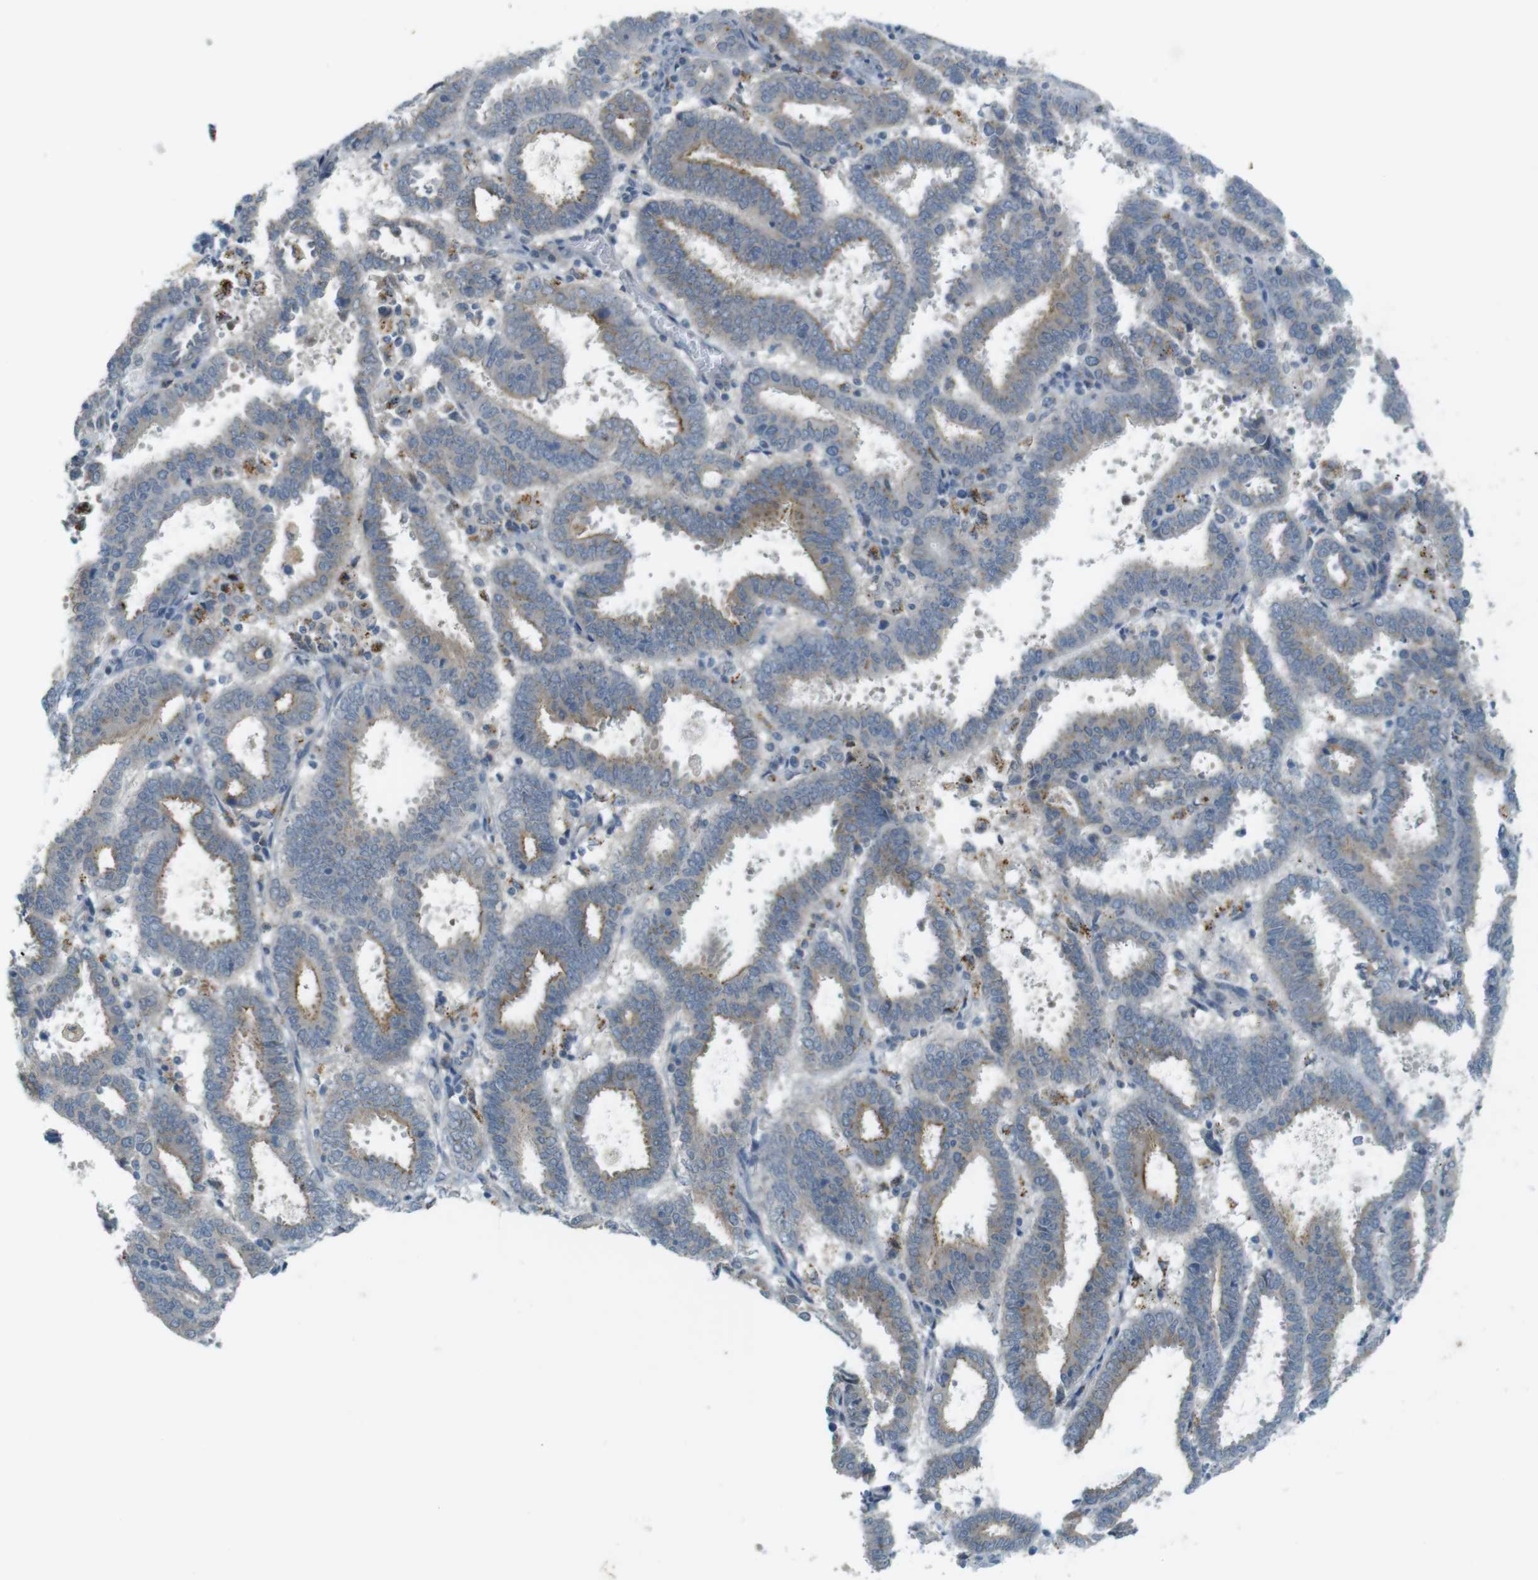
{"staining": {"intensity": "moderate", "quantity": "25%-75%", "location": "cytoplasmic/membranous"}, "tissue": "endometrial cancer", "cell_type": "Tumor cells", "image_type": "cancer", "snomed": [{"axis": "morphology", "description": "Adenocarcinoma, NOS"}, {"axis": "topography", "description": "Uterus"}], "caption": "A histopathology image of adenocarcinoma (endometrial) stained for a protein displays moderate cytoplasmic/membranous brown staining in tumor cells.", "gene": "UGT8", "patient": {"sex": "female", "age": 83}}